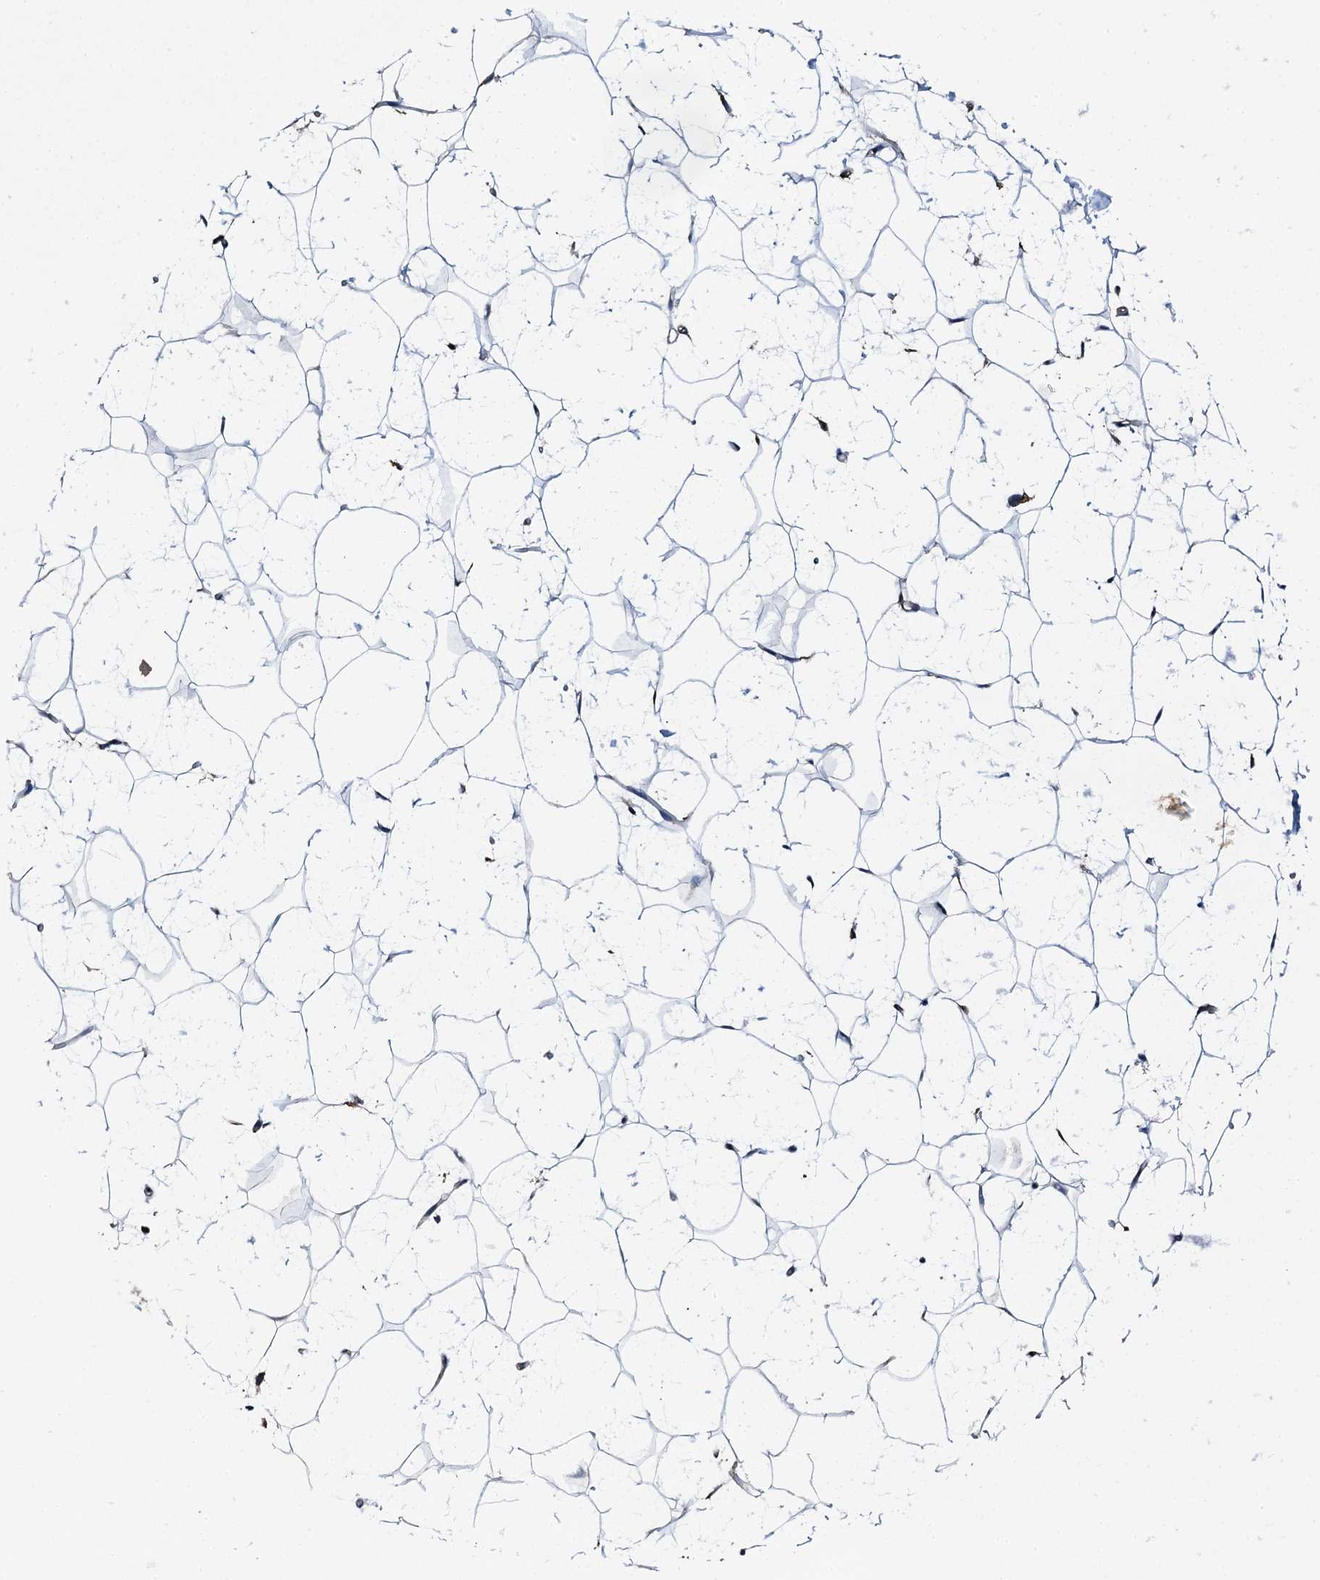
{"staining": {"intensity": "moderate", "quantity": ">75%", "location": "cytoplasmic/membranous"}, "tissue": "adipose tissue", "cell_type": "Adipocytes", "image_type": "normal", "snomed": [{"axis": "morphology", "description": "Normal tissue, NOS"}, {"axis": "topography", "description": "Breast"}], "caption": "Immunohistochemistry (IHC) of benign human adipose tissue exhibits medium levels of moderate cytoplasmic/membranous staining in about >75% of adipocytes.", "gene": "EDC4", "patient": {"sex": "female", "age": 26}}